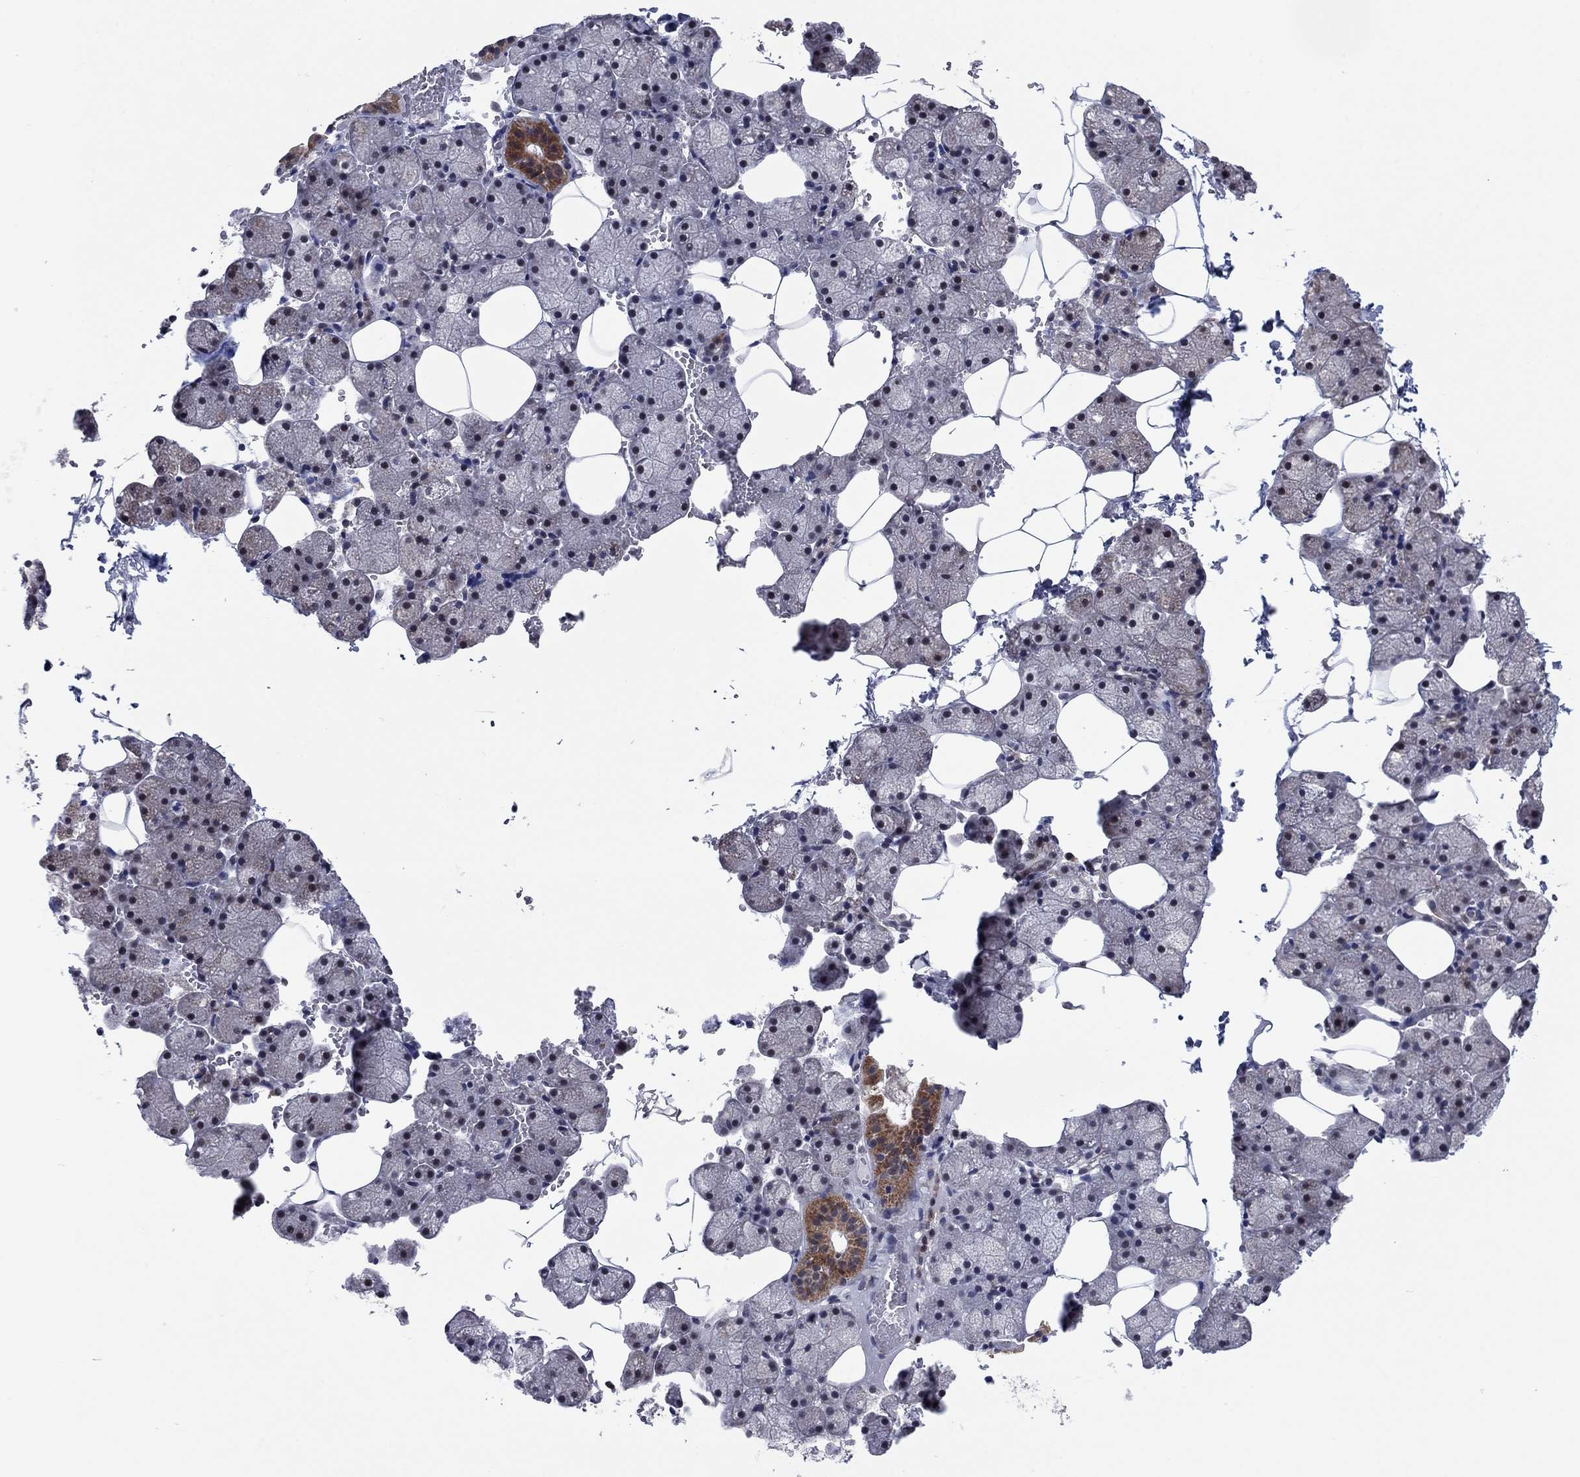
{"staining": {"intensity": "moderate", "quantity": "<25%", "location": "cytoplasmic/membranous"}, "tissue": "salivary gland", "cell_type": "Glandular cells", "image_type": "normal", "snomed": [{"axis": "morphology", "description": "Normal tissue, NOS"}, {"axis": "topography", "description": "Salivary gland"}], "caption": "Protein expression analysis of normal human salivary gland reveals moderate cytoplasmic/membranous expression in about <25% of glandular cells.", "gene": "CDCA5", "patient": {"sex": "male", "age": 38}}